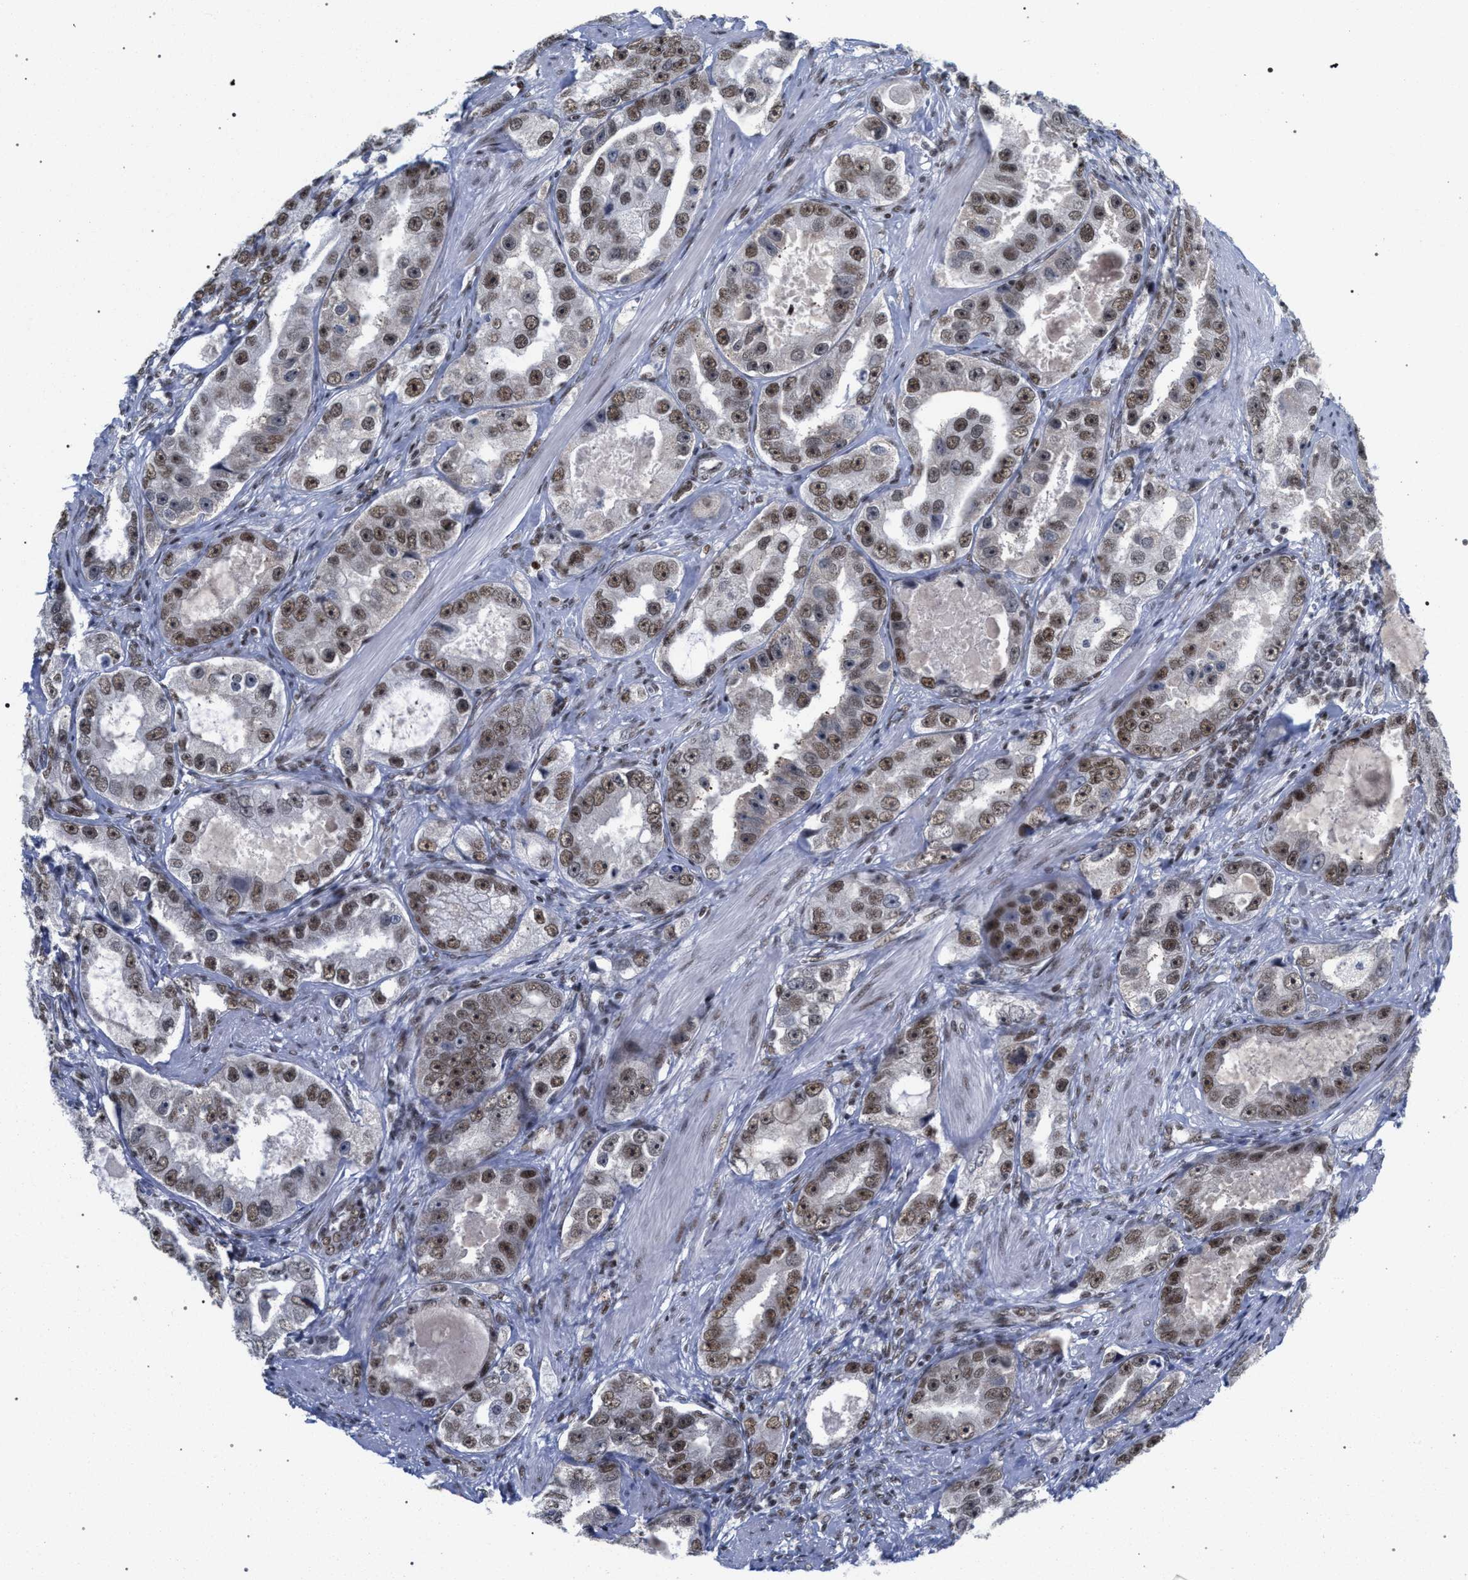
{"staining": {"intensity": "moderate", "quantity": ">75%", "location": "nuclear"}, "tissue": "prostate cancer", "cell_type": "Tumor cells", "image_type": "cancer", "snomed": [{"axis": "morphology", "description": "Adenocarcinoma, High grade"}, {"axis": "topography", "description": "Prostate"}], "caption": "Prostate cancer stained for a protein demonstrates moderate nuclear positivity in tumor cells. Ihc stains the protein of interest in brown and the nuclei are stained blue.", "gene": "SCAF4", "patient": {"sex": "male", "age": 63}}